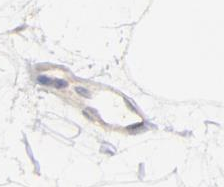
{"staining": {"intensity": "negative", "quantity": "none", "location": "none"}, "tissue": "adipose tissue", "cell_type": "Adipocytes", "image_type": "normal", "snomed": [{"axis": "morphology", "description": "Normal tissue, NOS"}, {"axis": "topography", "description": "Breast"}], "caption": "This is an IHC photomicrograph of normal human adipose tissue. There is no staining in adipocytes.", "gene": "GLDC", "patient": {"sex": "female", "age": 22}}